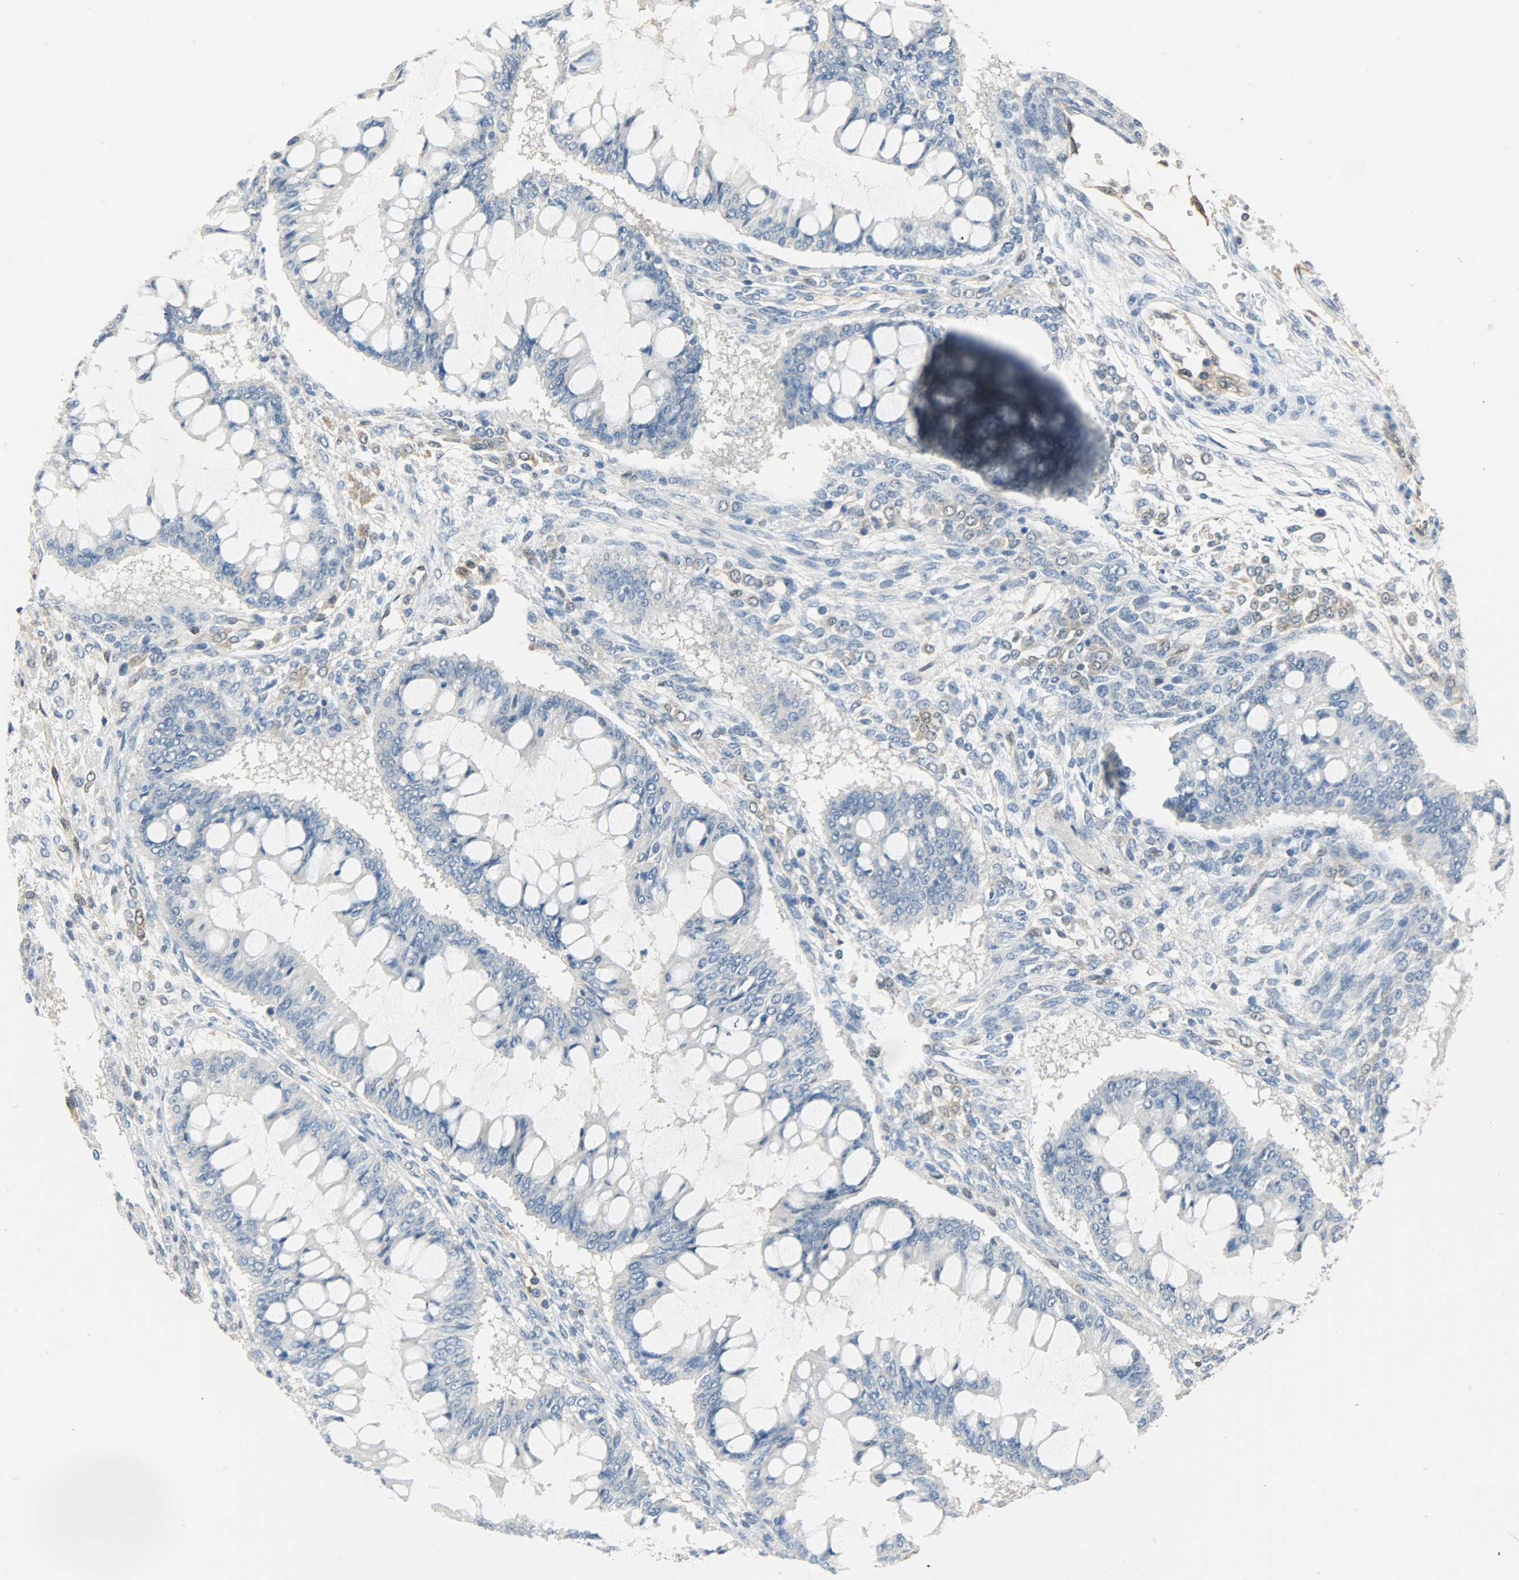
{"staining": {"intensity": "negative", "quantity": "none", "location": "none"}, "tissue": "ovarian cancer", "cell_type": "Tumor cells", "image_type": "cancer", "snomed": [{"axis": "morphology", "description": "Cystadenocarcinoma, mucinous, NOS"}, {"axis": "topography", "description": "Ovary"}], "caption": "This is an IHC micrograph of ovarian mucinous cystadenocarcinoma. There is no expression in tumor cells.", "gene": "FKBP1A", "patient": {"sex": "female", "age": 73}}